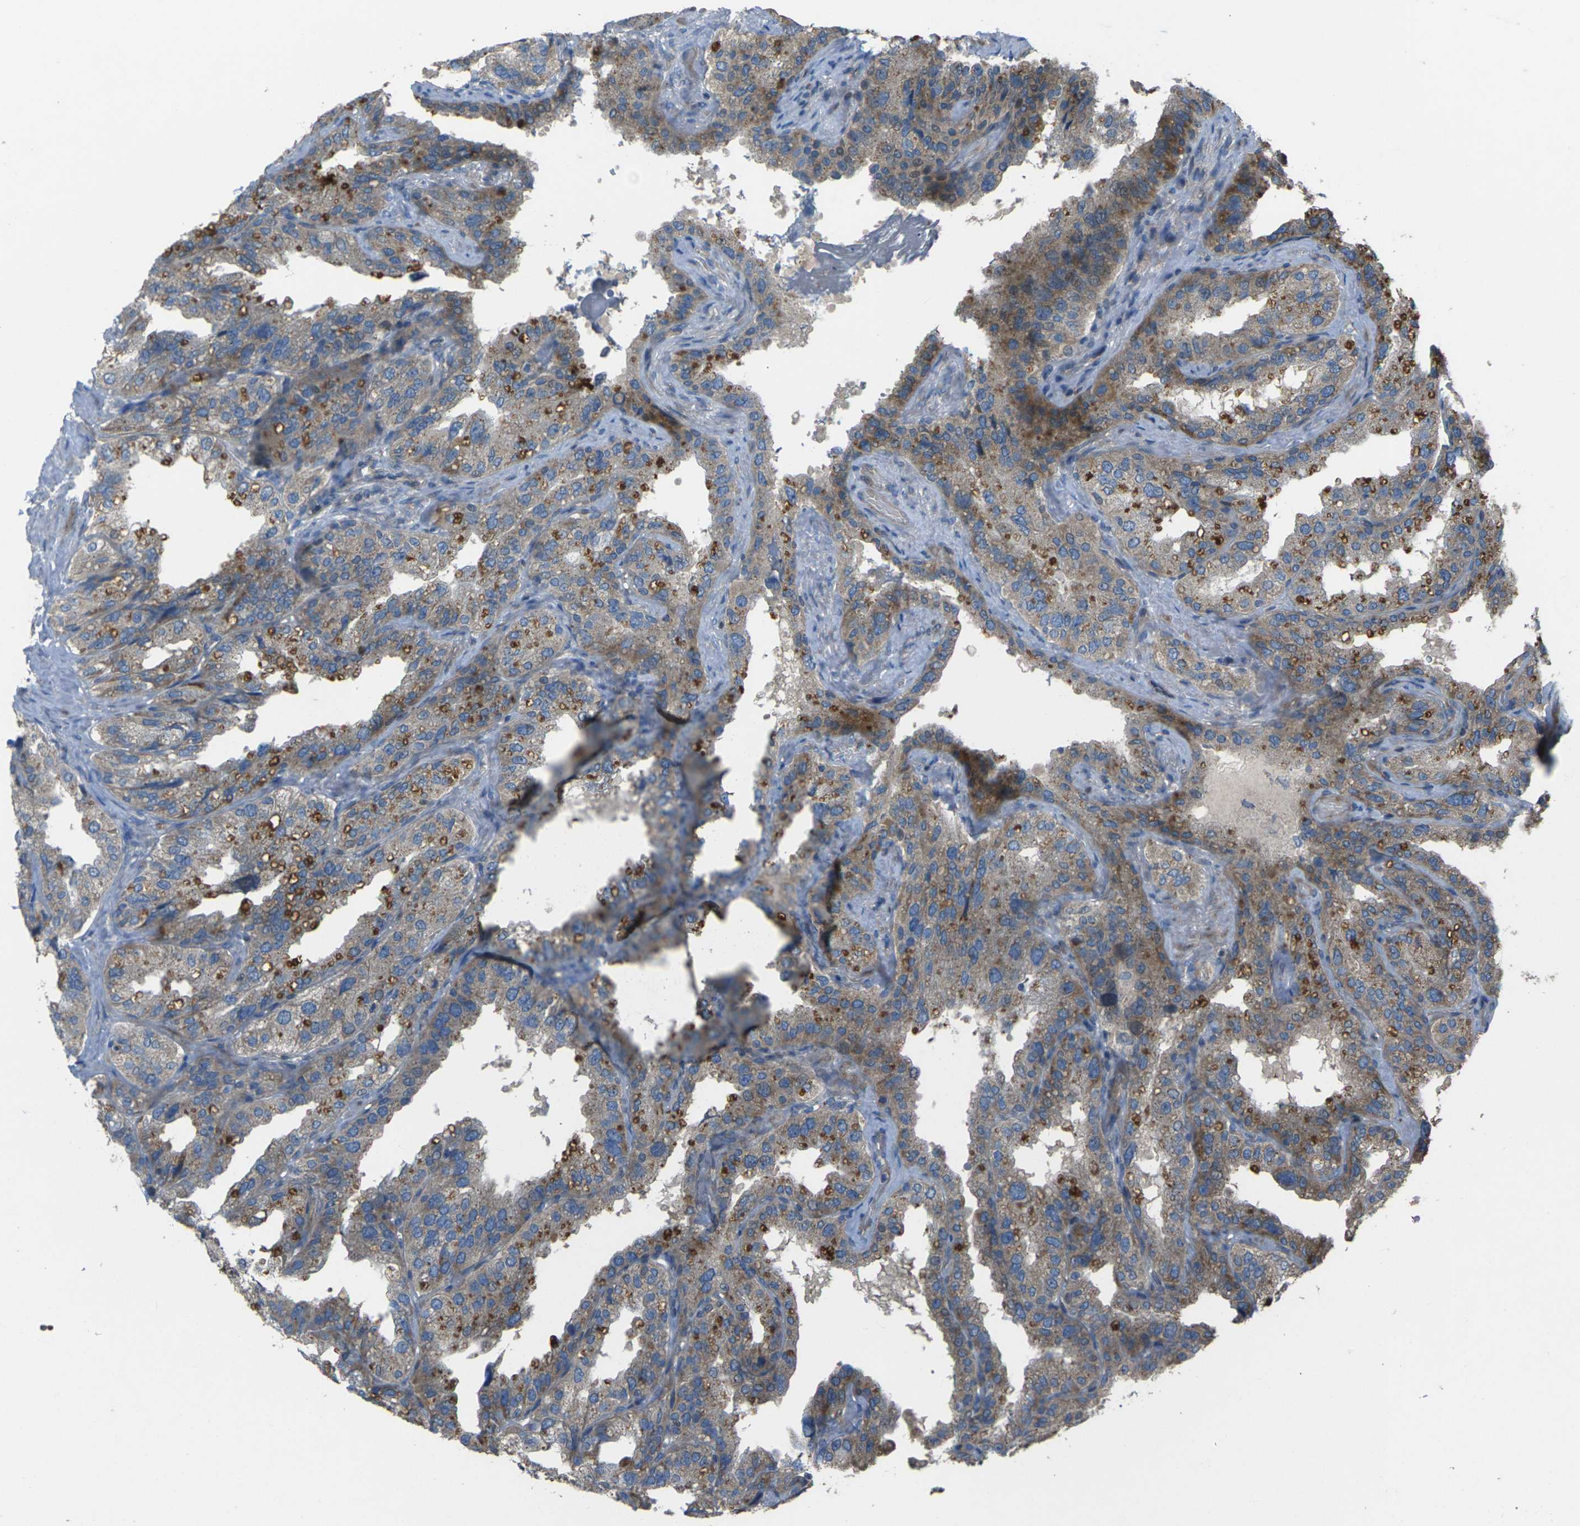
{"staining": {"intensity": "moderate", "quantity": ">75%", "location": "cytoplasmic/membranous"}, "tissue": "seminal vesicle", "cell_type": "Glandular cells", "image_type": "normal", "snomed": [{"axis": "morphology", "description": "Normal tissue, NOS"}, {"axis": "topography", "description": "Seminal veicle"}], "caption": "A photomicrograph showing moderate cytoplasmic/membranous expression in about >75% of glandular cells in normal seminal vesicle, as visualized by brown immunohistochemical staining.", "gene": "EDNRA", "patient": {"sex": "male", "age": 68}}